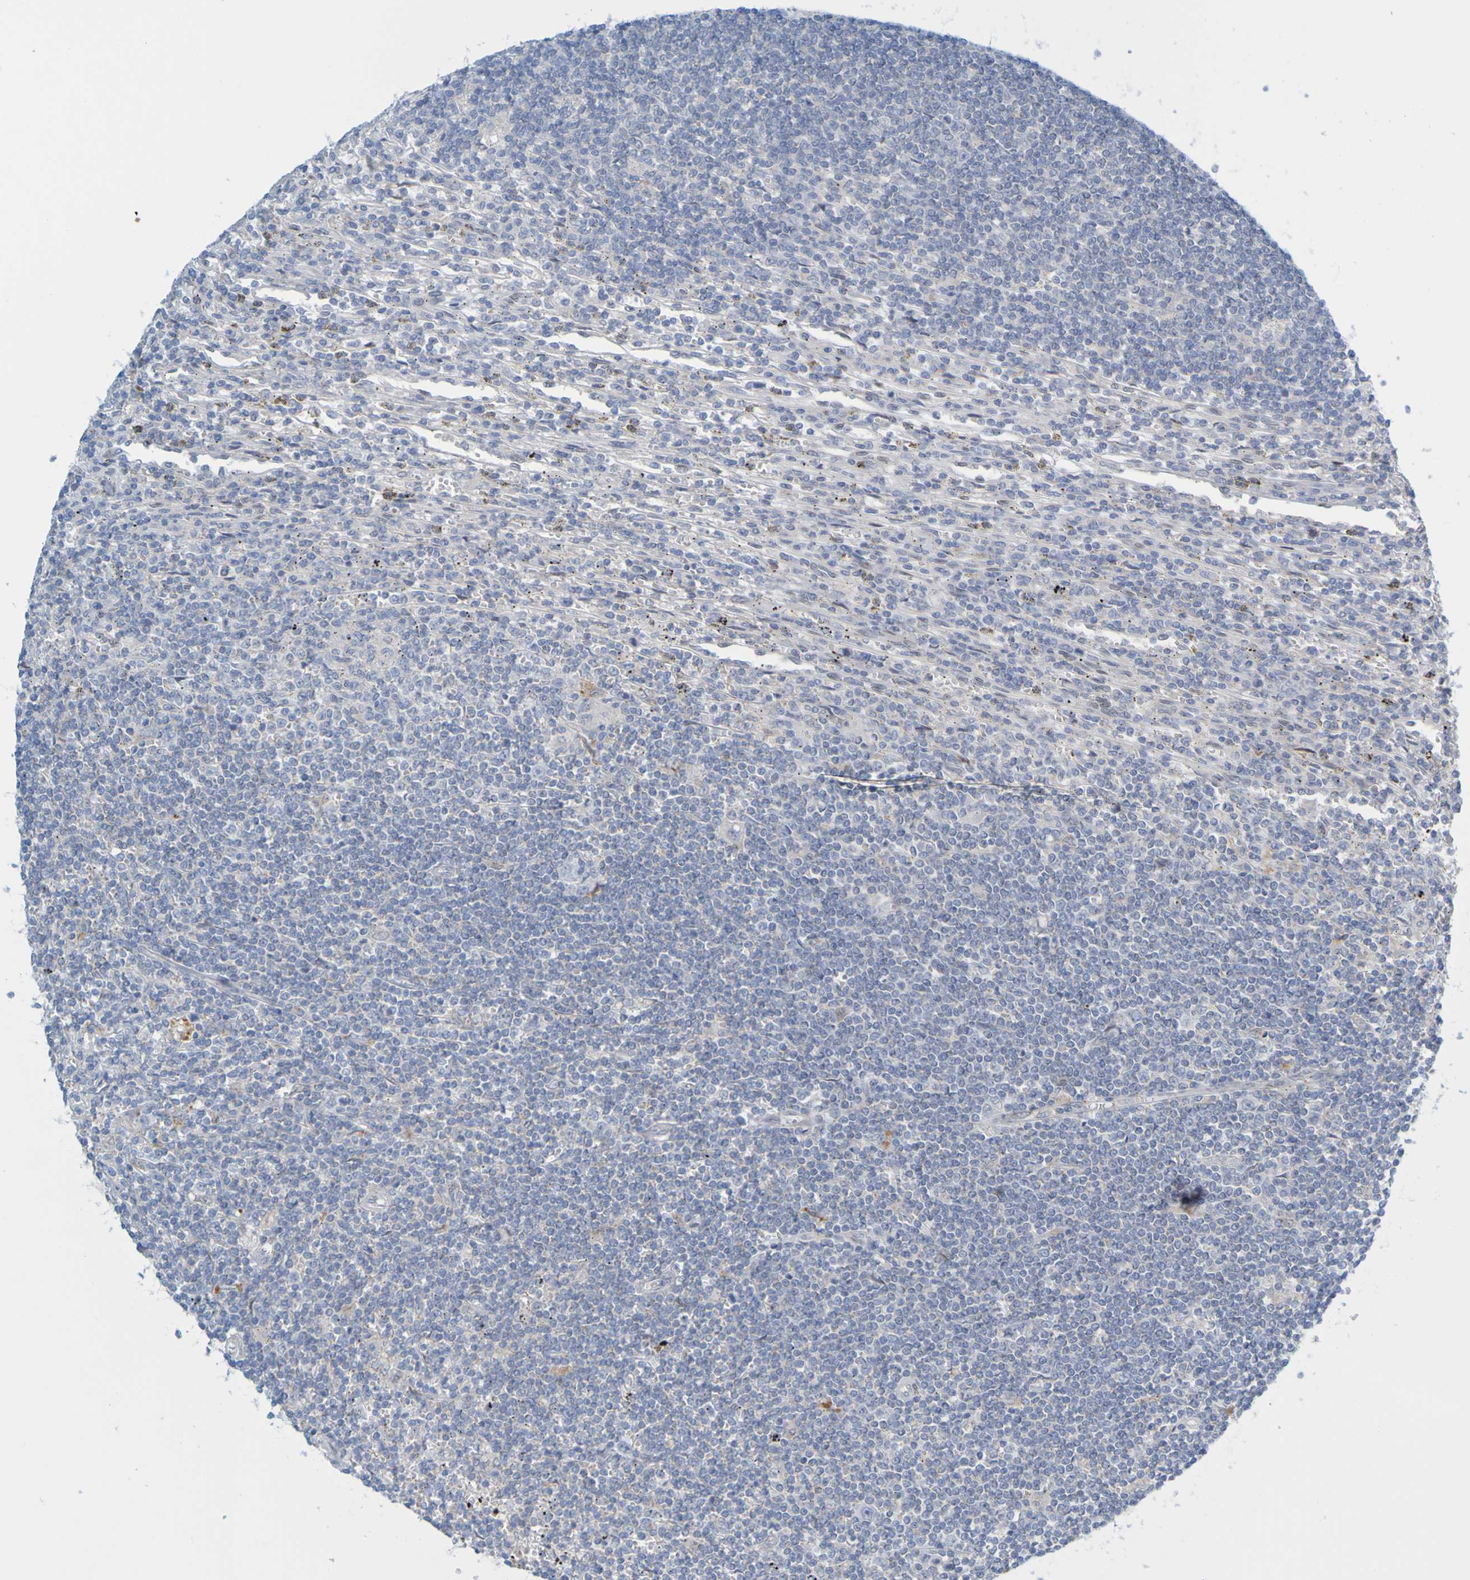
{"staining": {"intensity": "negative", "quantity": "none", "location": "none"}, "tissue": "lymphoma", "cell_type": "Tumor cells", "image_type": "cancer", "snomed": [{"axis": "morphology", "description": "Malignant lymphoma, non-Hodgkin's type, Low grade"}, {"axis": "topography", "description": "Spleen"}], "caption": "This is a image of IHC staining of malignant lymphoma, non-Hodgkin's type (low-grade), which shows no expression in tumor cells.", "gene": "MAG", "patient": {"sex": "male", "age": 76}}